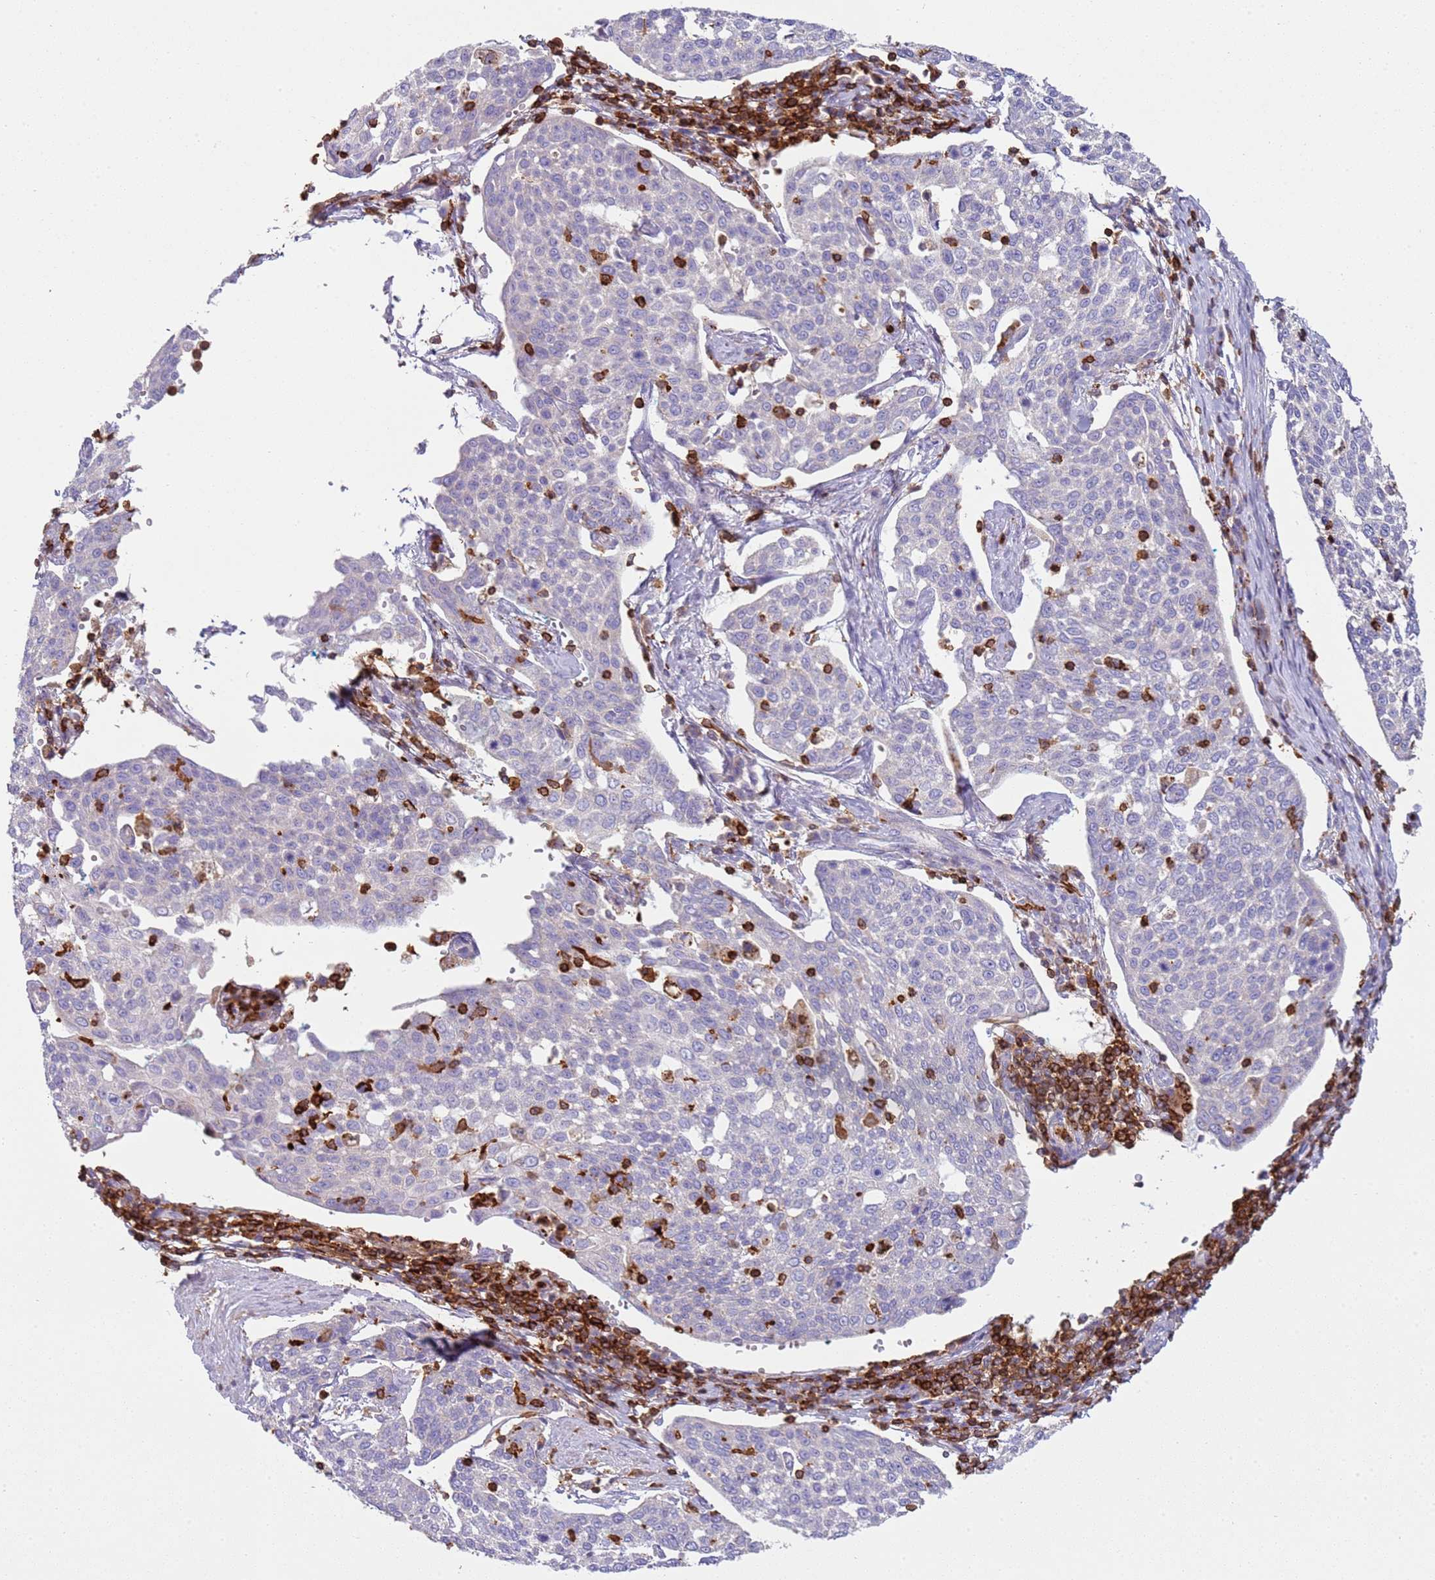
{"staining": {"intensity": "negative", "quantity": "none", "location": "none"}, "tissue": "cervical cancer", "cell_type": "Tumor cells", "image_type": "cancer", "snomed": [{"axis": "morphology", "description": "Squamous cell carcinoma, NOS"}, {"axis": "topography", "description": "Cervix"}], "caption": "Immunohistochemistry (IHC) of human cervical squamous cell carcinoma demonstrates no expression in tumor cells. Nuclei are stained in blue.", "gene": "TTPAL", "patient": {"sex": "female", "age": 34}}